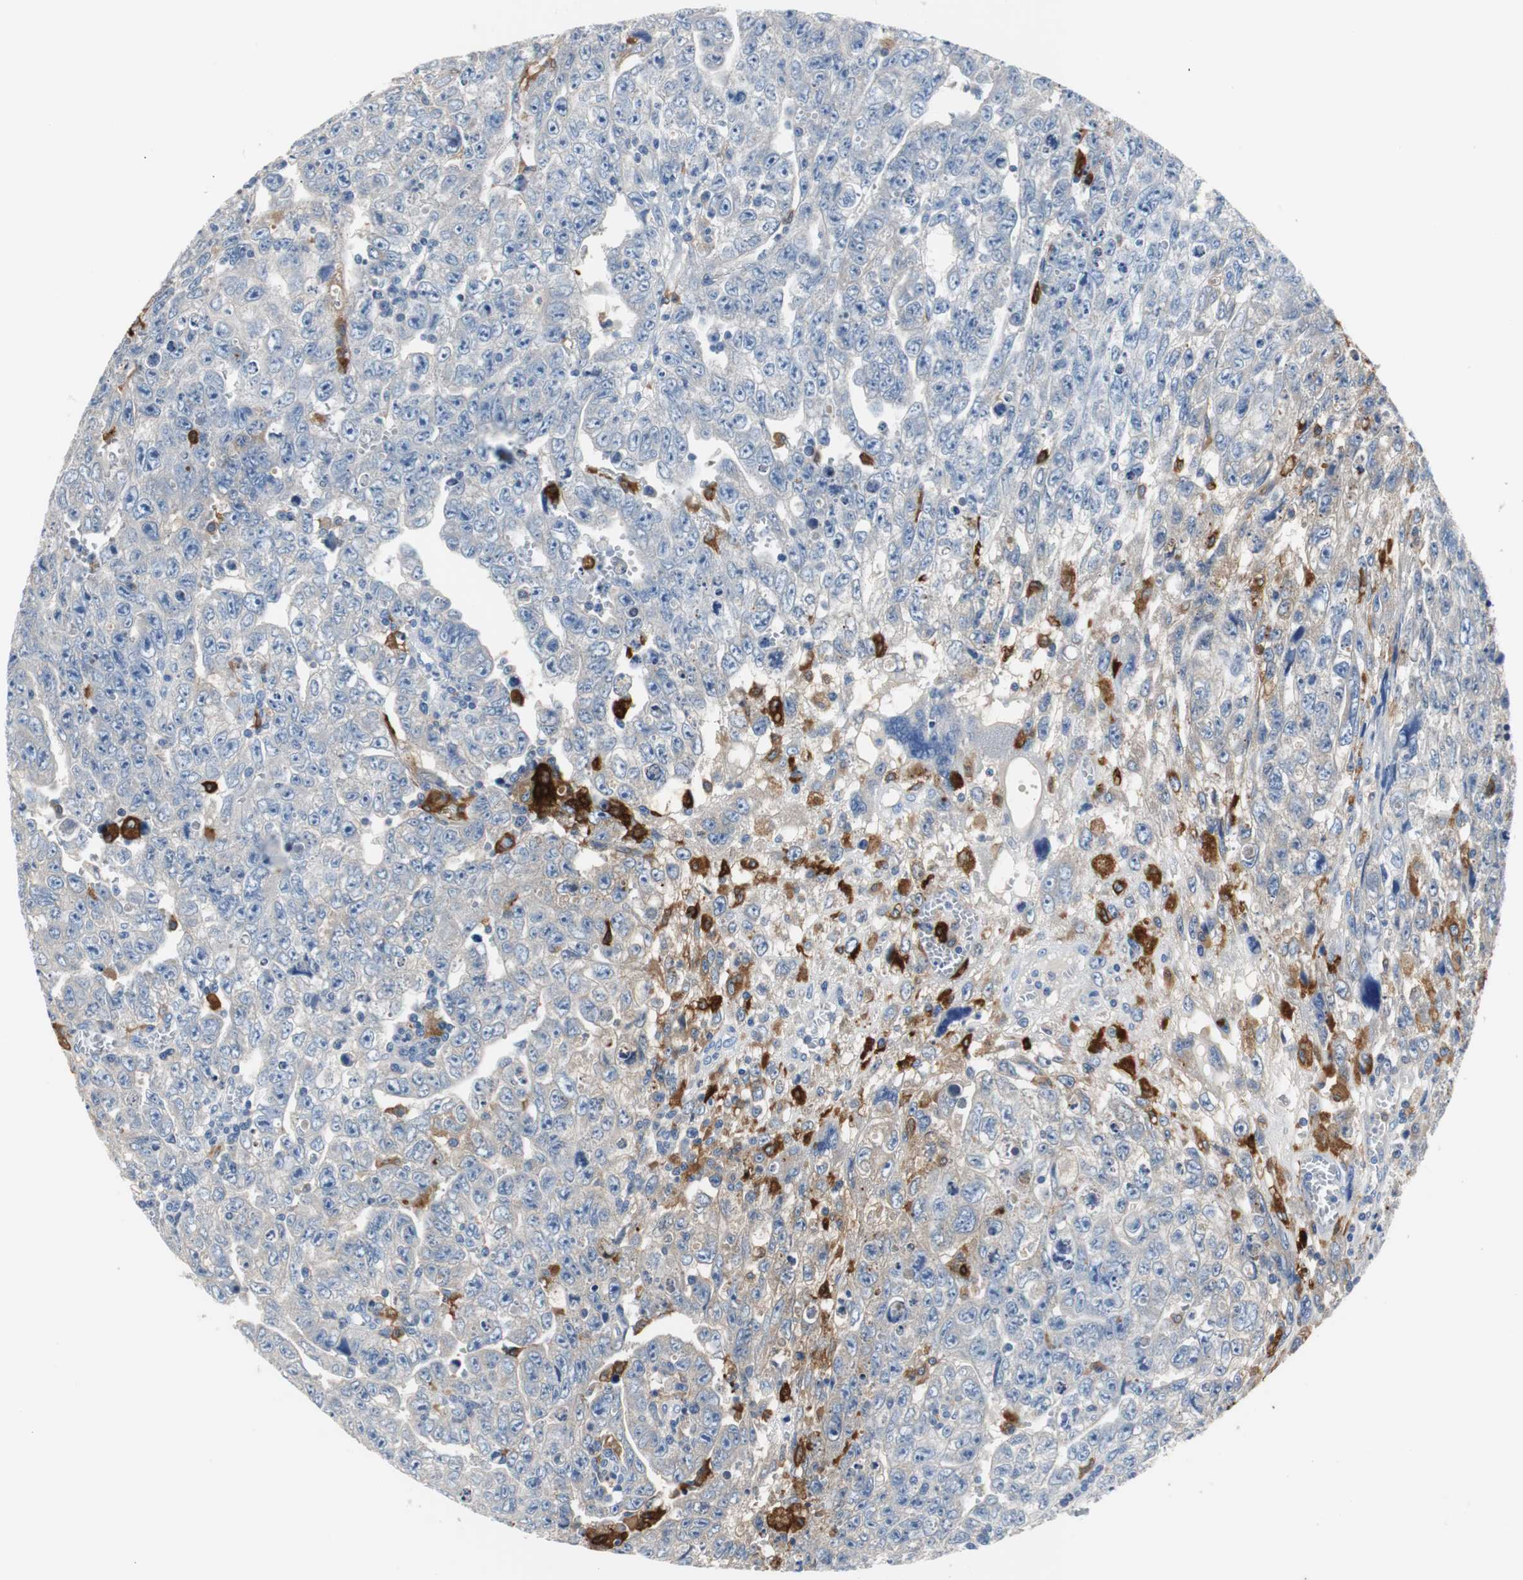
{"staining": {"intensity": "weak", "quantity": "<25%", "location": "cytoplasmic/membranous"}, "tissue": "testis cancer", "cell_type": "Tumor cells", "image_type": "cancer", "snomed": [{"axis": "morphology", "description": "Carcinoma, Embryonal, NOS"}, {"axis": "topography", "description": "Testis"}], "caption": "An immunohistochemistry histopathology image of testis cancer is shown. There is no staining in tumor cells of testis cancer.", "gene": "PI15", "patient": {"sex": "male", "age": 28}}